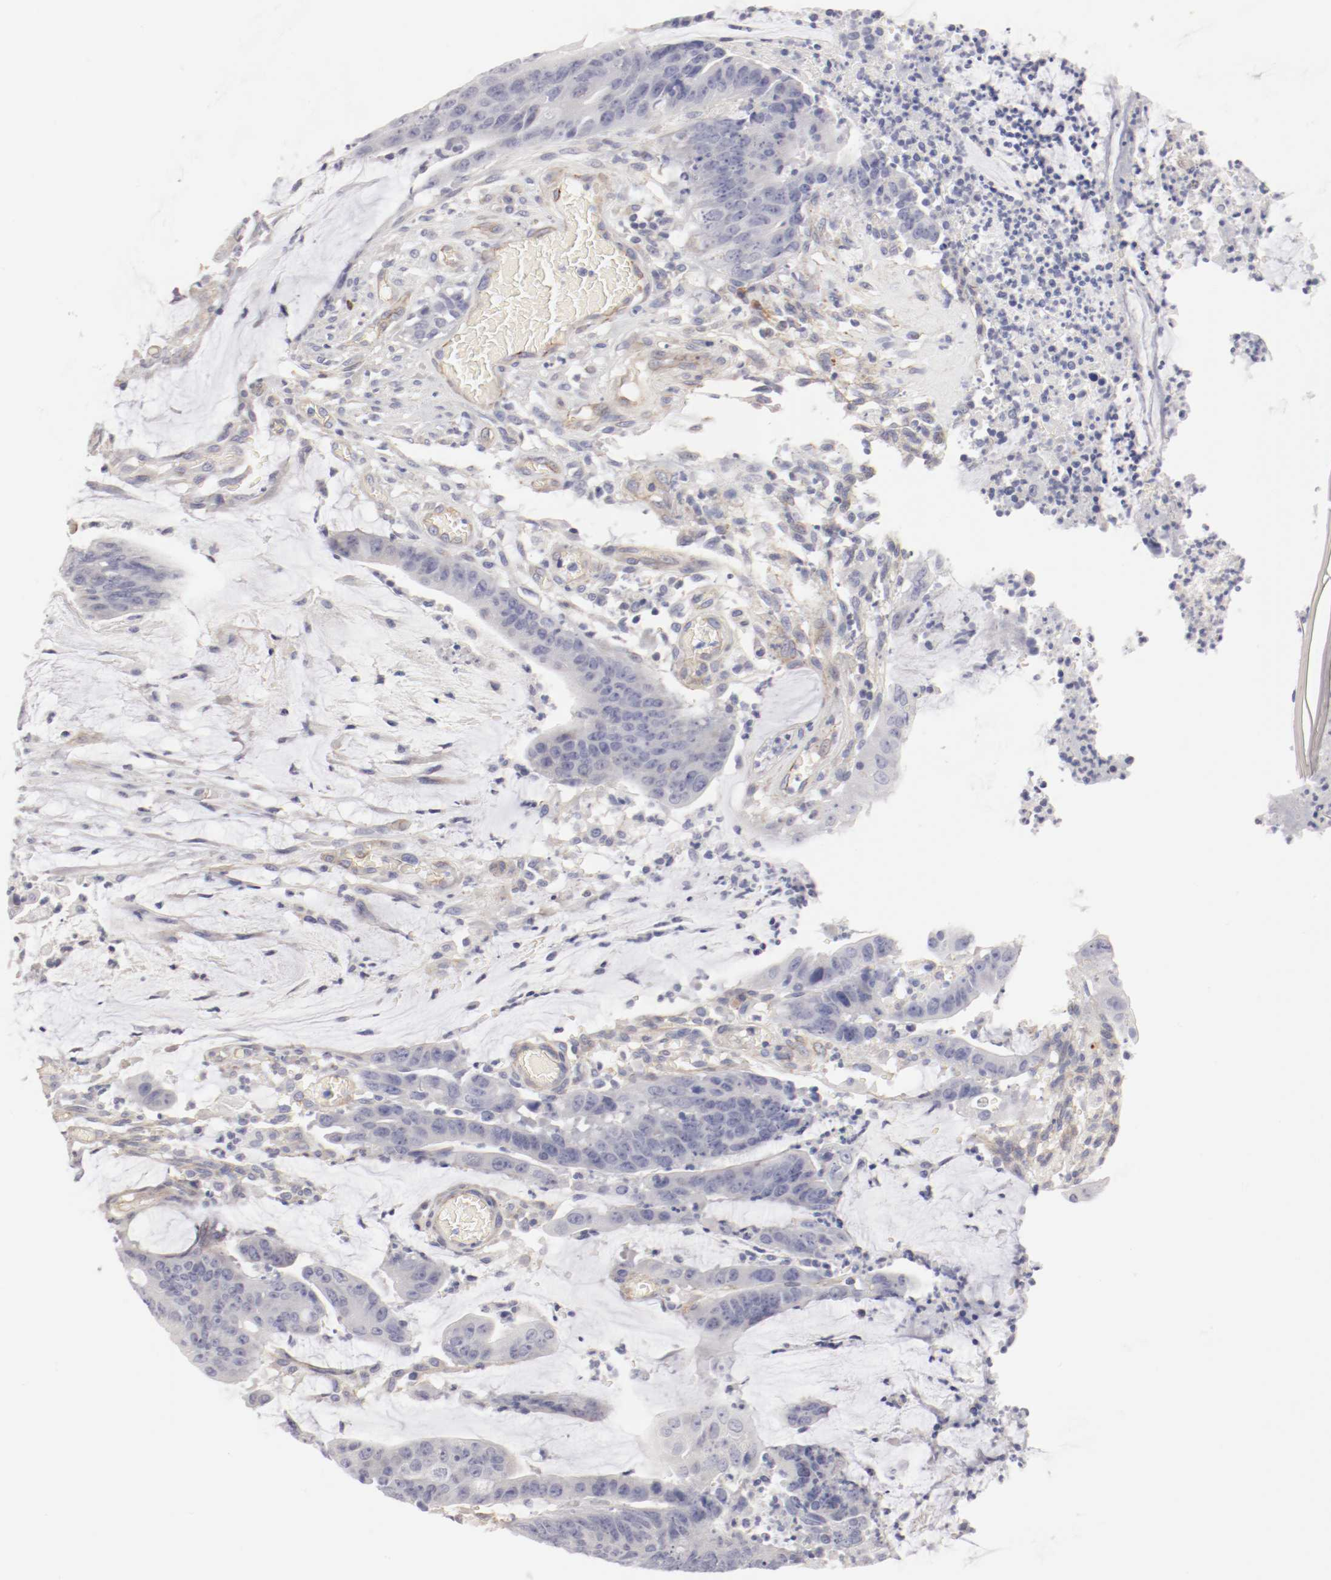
{"staining": {"intensity": "negative", "quantity": "none", "location": "none"}, "tissue": "colorectal cancer", "cell_type": "Tumor cells", "image_type": "cancer", "snomed": [{"axis": "morphology", "description": "Adenocarcinoma, NOS"}, {"axis": "topography", "description": "Rectum"}], "caption": "Colorectal cancer was stained to show a protein in brown. There is no significant staining in tumor cells.", "gene": "LAX1", "patient": {"sex": "female", "age": 66}}